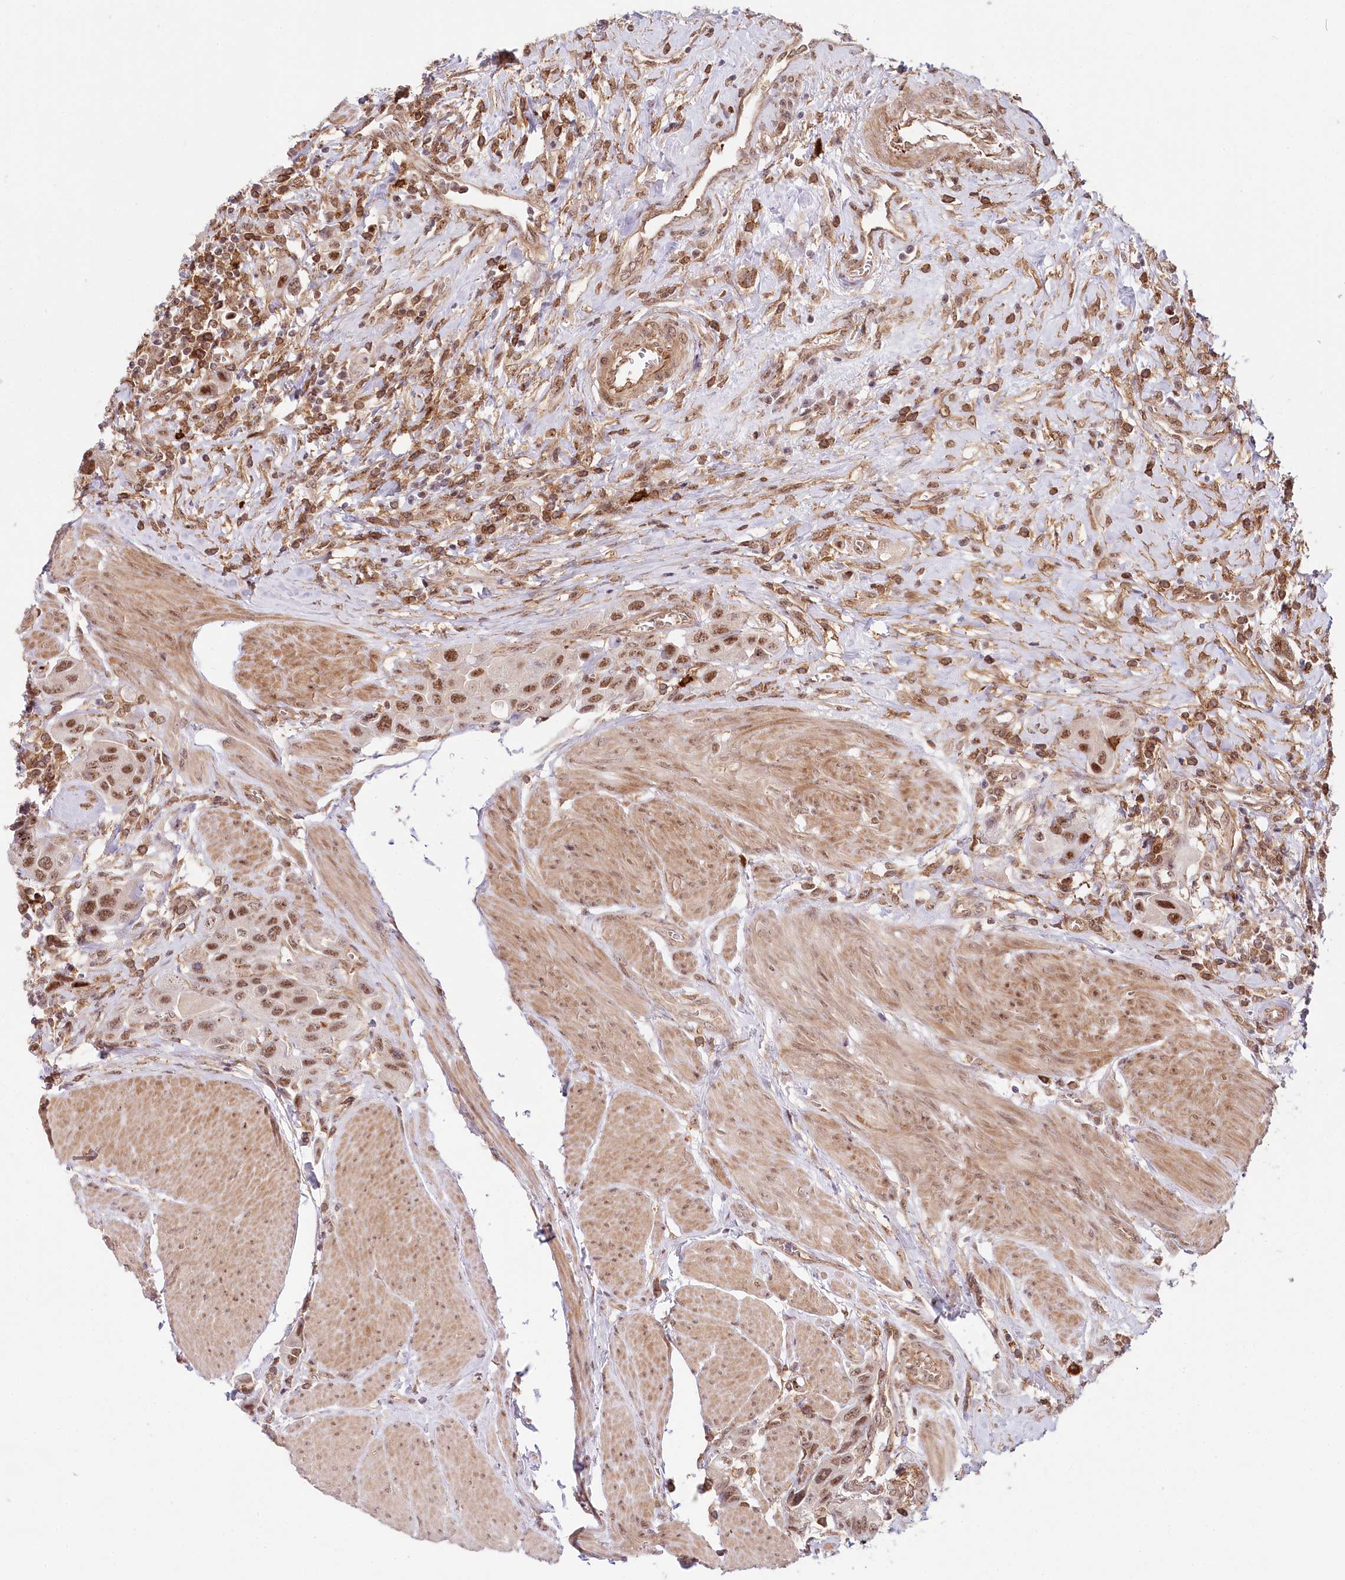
{"staining": {"intensity": "moderate", "quantity": ">75%", "location": "nuclear"}, "tissue": "urothelial cancer", "cell_type": "Tumor cells", "image_type": "cancer", "snomed": [{"axis": "morphology", "description": "Urothelial carcinoma, High grade"}, {"axis": "topography", "description": "Urinary bladder"}], "caption": "About >75% of tumor cells in human urothelial cancer display moderate nuclear protein staining as visualized by brown immunohistochemical staining.", "gene": "TUBGCP2", "patient": {"sex": "male", "age": 50}}